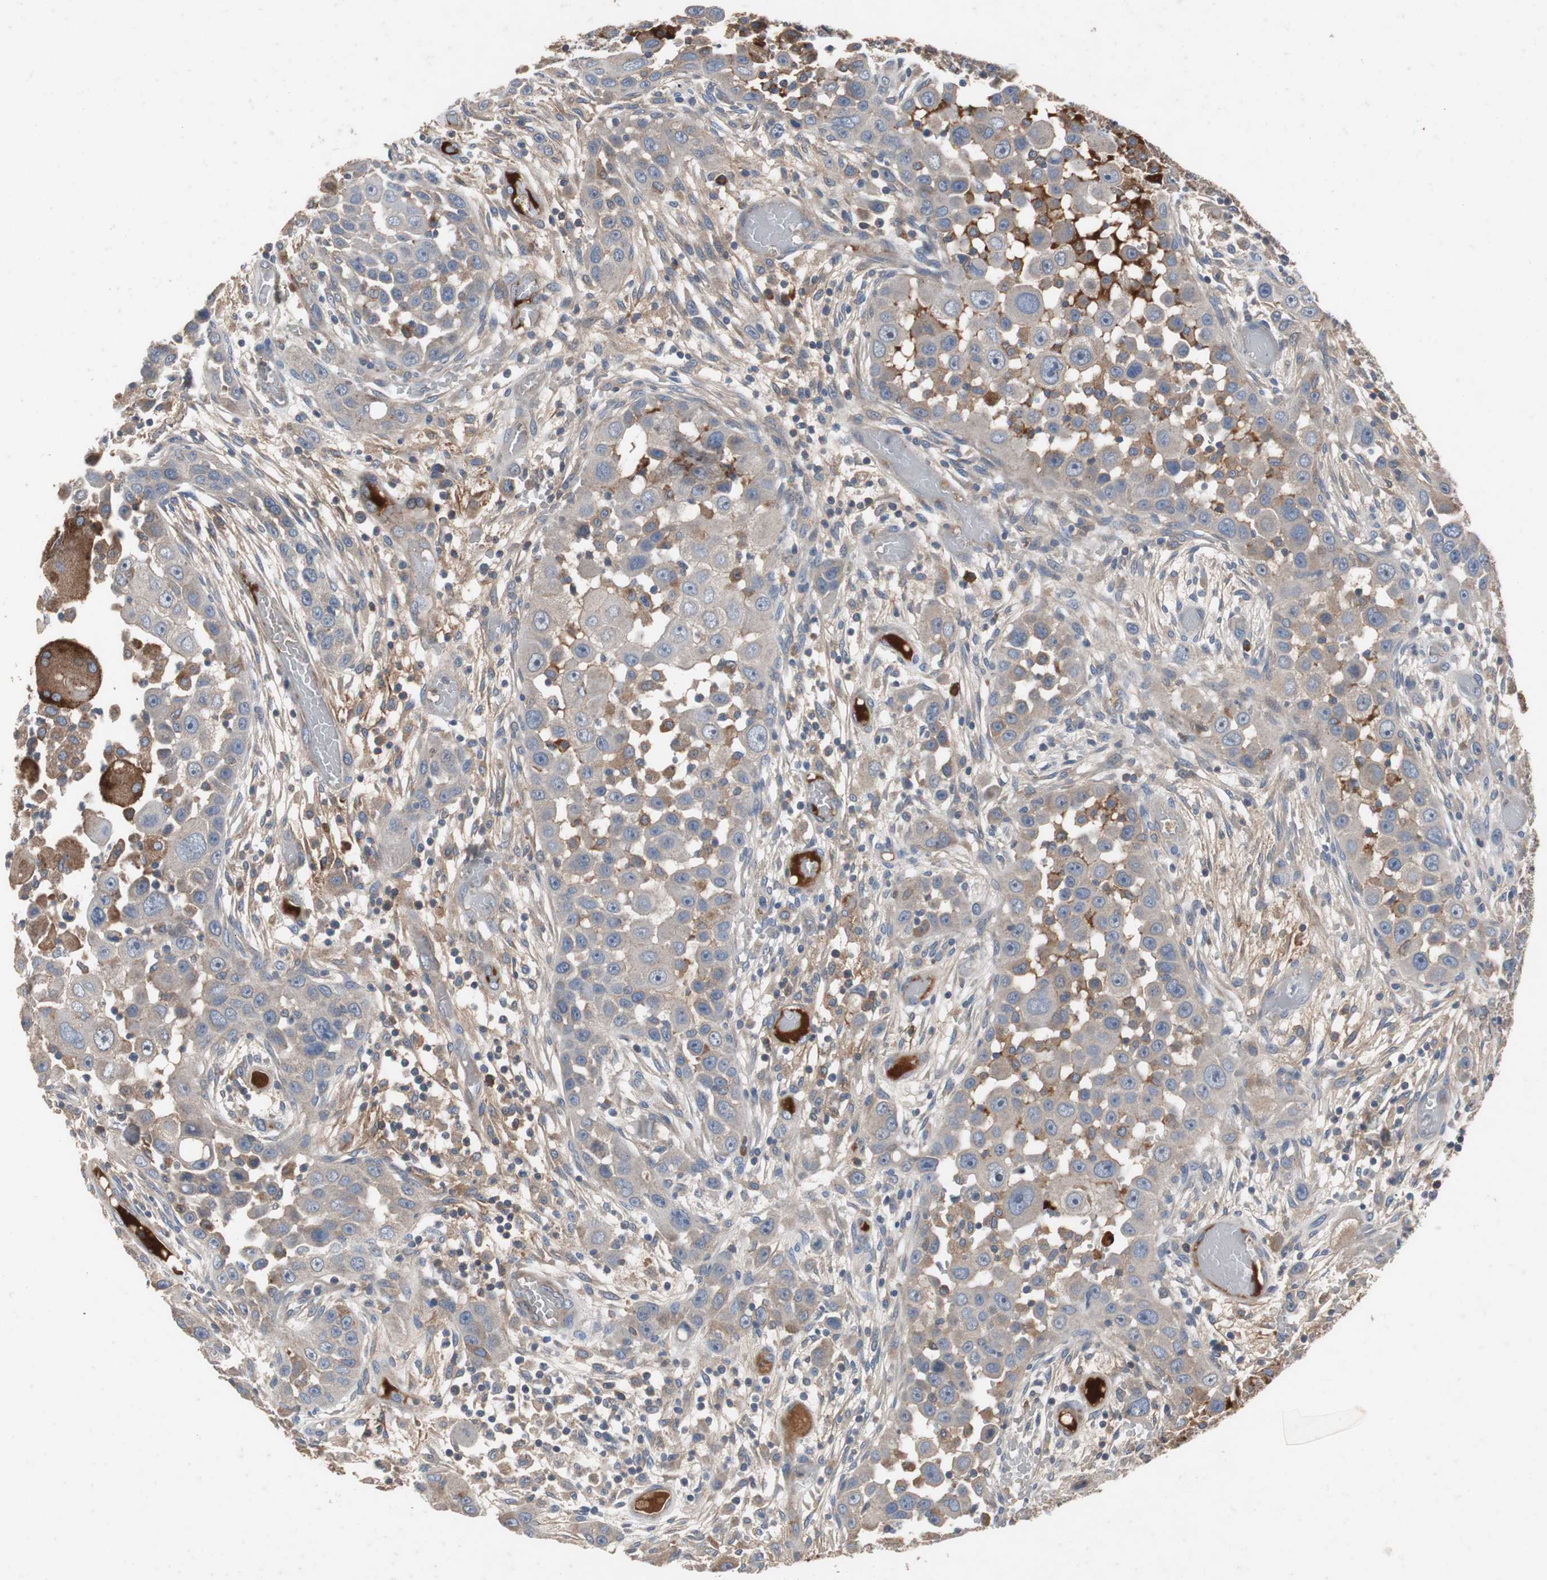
{"staining": {"intensity": "weak", "quantity": ">75%", "location": "cytoplasmic/membranous"}, "tissue": "head and neck cancer", "cell_type": "Tumor cells", "image_type": "cancer", "snomed": [{"axis": "morphology", "description": "Carcinoma, NOS"}, {"axis": "topography", "description": "Head-Neck"}], "caption": "Human head and neck cancer (carcinoma) stained for a protein (brown) displays weak cytoplasmic/membranous positive expression in about >75% of tumor cells.", "gene": "SORT1", "patient": {"sex": "male", "age": 87}}